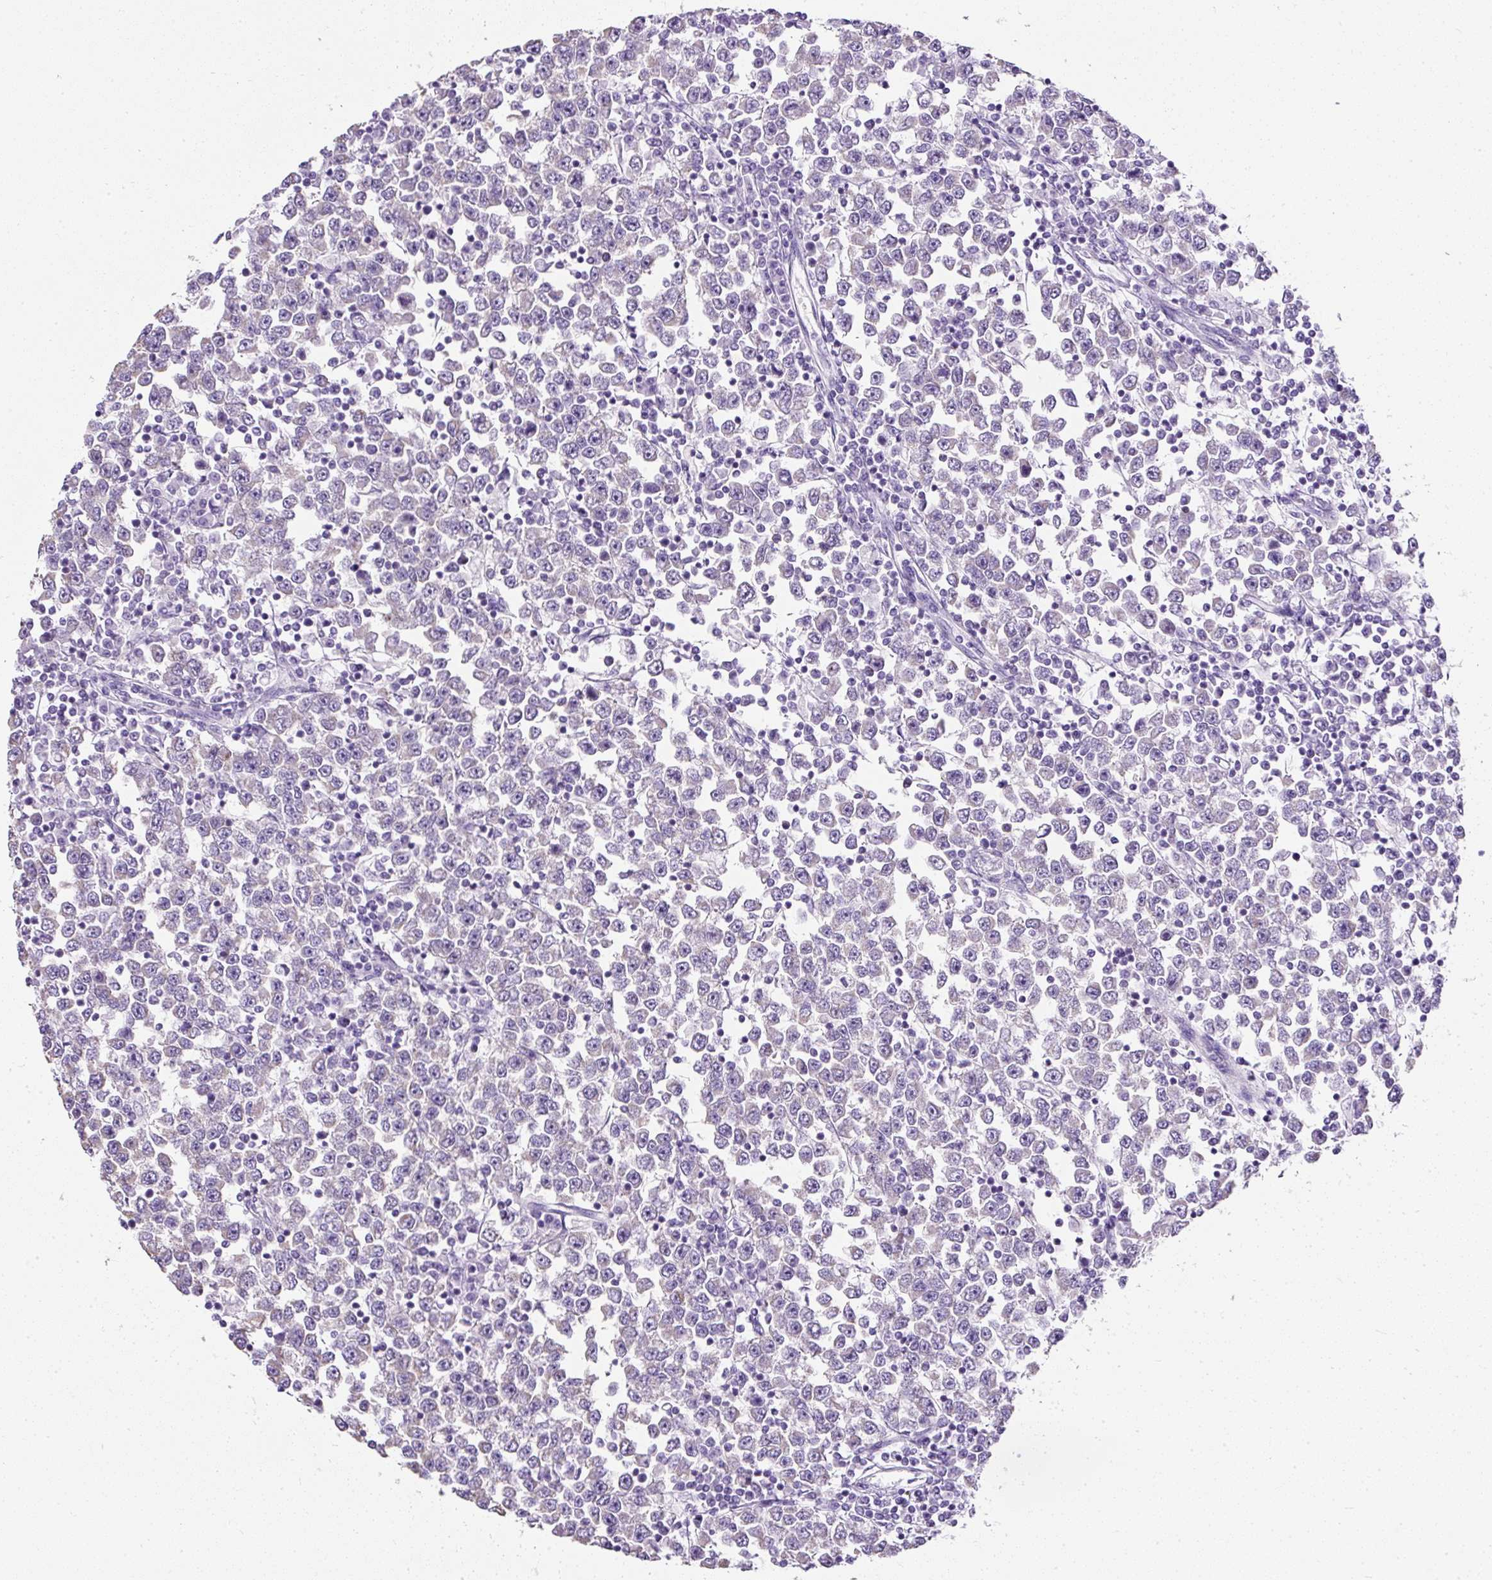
{"staining": {"intensity": "negative", "quantity": "none", "location": "none"}, "tissue": "testis cancer", "cell_type": "Tumor cells", "image_type": "cancer", "snomed": [{"axis": "morphology", "description": "Seminoma, NOS"}, {"axis": "topography", "description": "Testis"}], "caption": "Immunohistochemistry histopathology image of neoplastic tissue: testis cancer (seminoma) stained with DAB (3,3'-diaminobenzidine) demonstrates no significant protein staining in tumor cells.", "gene": "C2CD4C", "patient": {"sex": "male", "age": 65}}